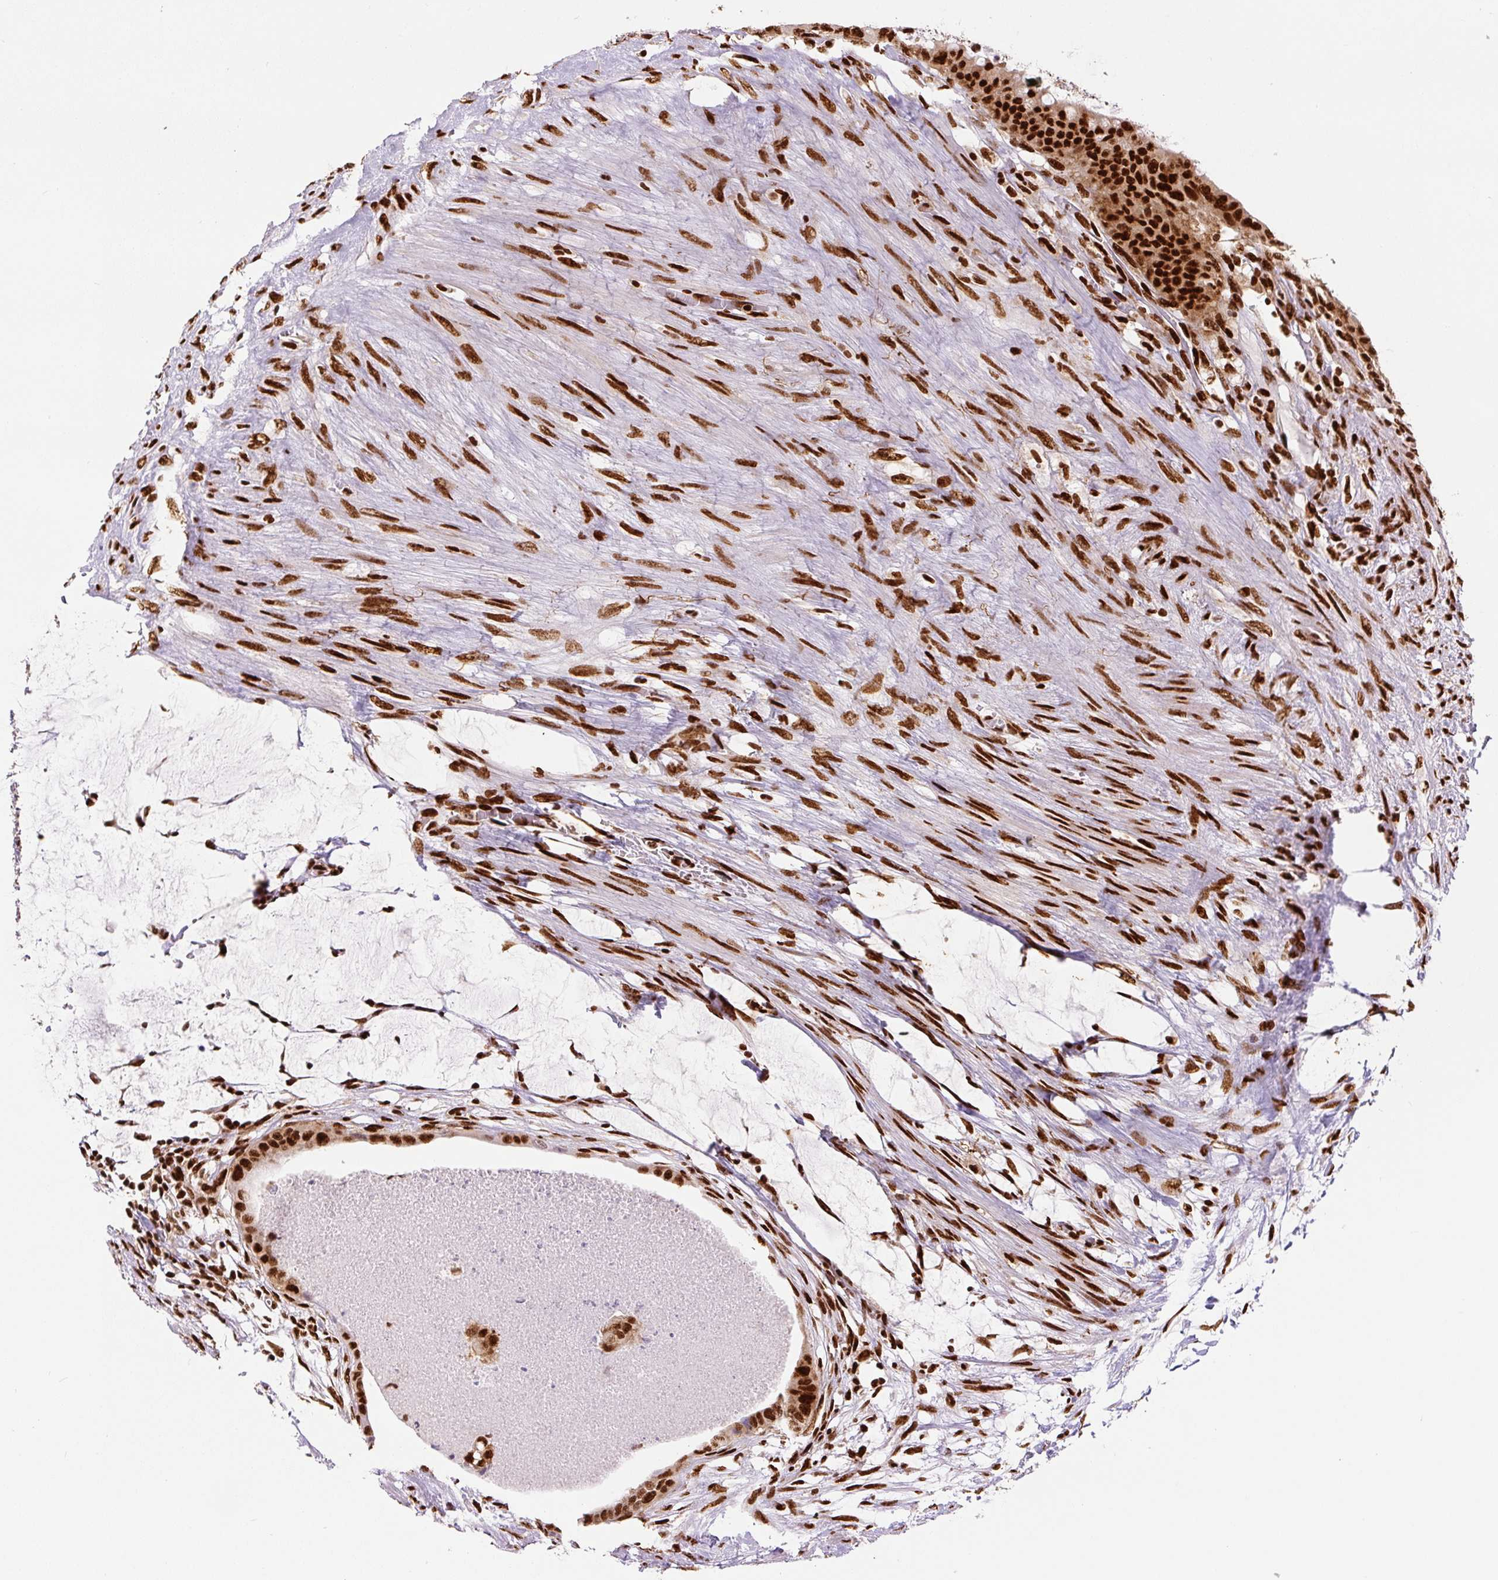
{"staining": {"intensity": "strong", "quantity": ">75%", "location": "nuclear"}, "tissue": "colorectal cancer", "cell_type": "Tumor cells", "image_type": "cancer", "snomed": [{"axis": "morphology", "description": "Adenocarcinoma, NOS"}, {"axis": "topography", "description": "Rectum"}], "caption": "Protein expression analysis of human colorectal adenocarcinoma reveals strong nuclear positivity in approximately >75% of tumor cells.", "gene": "FUS", "patient": {"sex": "male", "age": 78}}